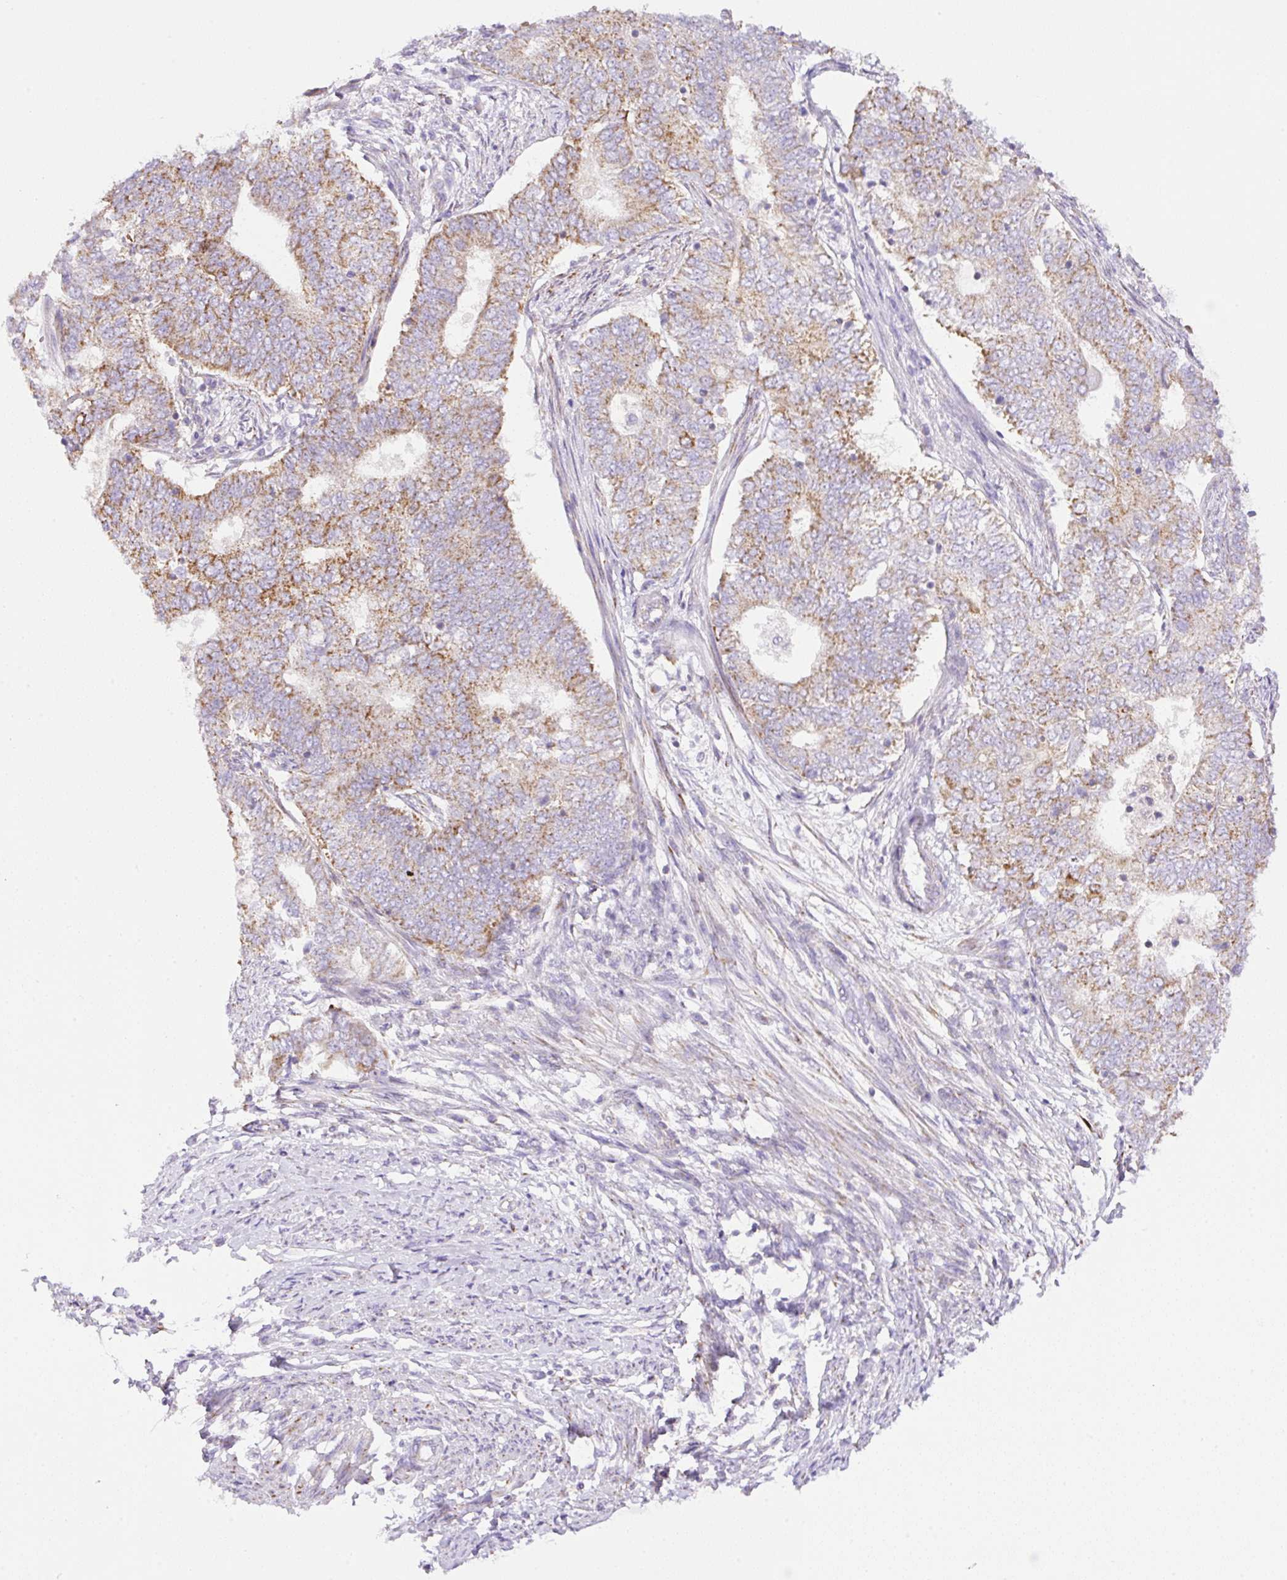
{"staining": {"intensity": "weak", "quantity": "25%-75%", "location": "cytoplasmic/membranous"}, "tissue": "endometrial cancer", "cell_type": "Tumor cells", "image_type": "cancer", "snomed": [{"axis": "morphology", "description": "Adenocarcinoma, NOS"}, {"axis": "topography", "description": "Endometrium"}], "caption": "This is an image of IHC staining of endometrial cancer, which shows weak staining in the cytoplasmic/membranous of tumor cells.", "gene": "NF1", "patient": {"sex": "female", "age": 62}}